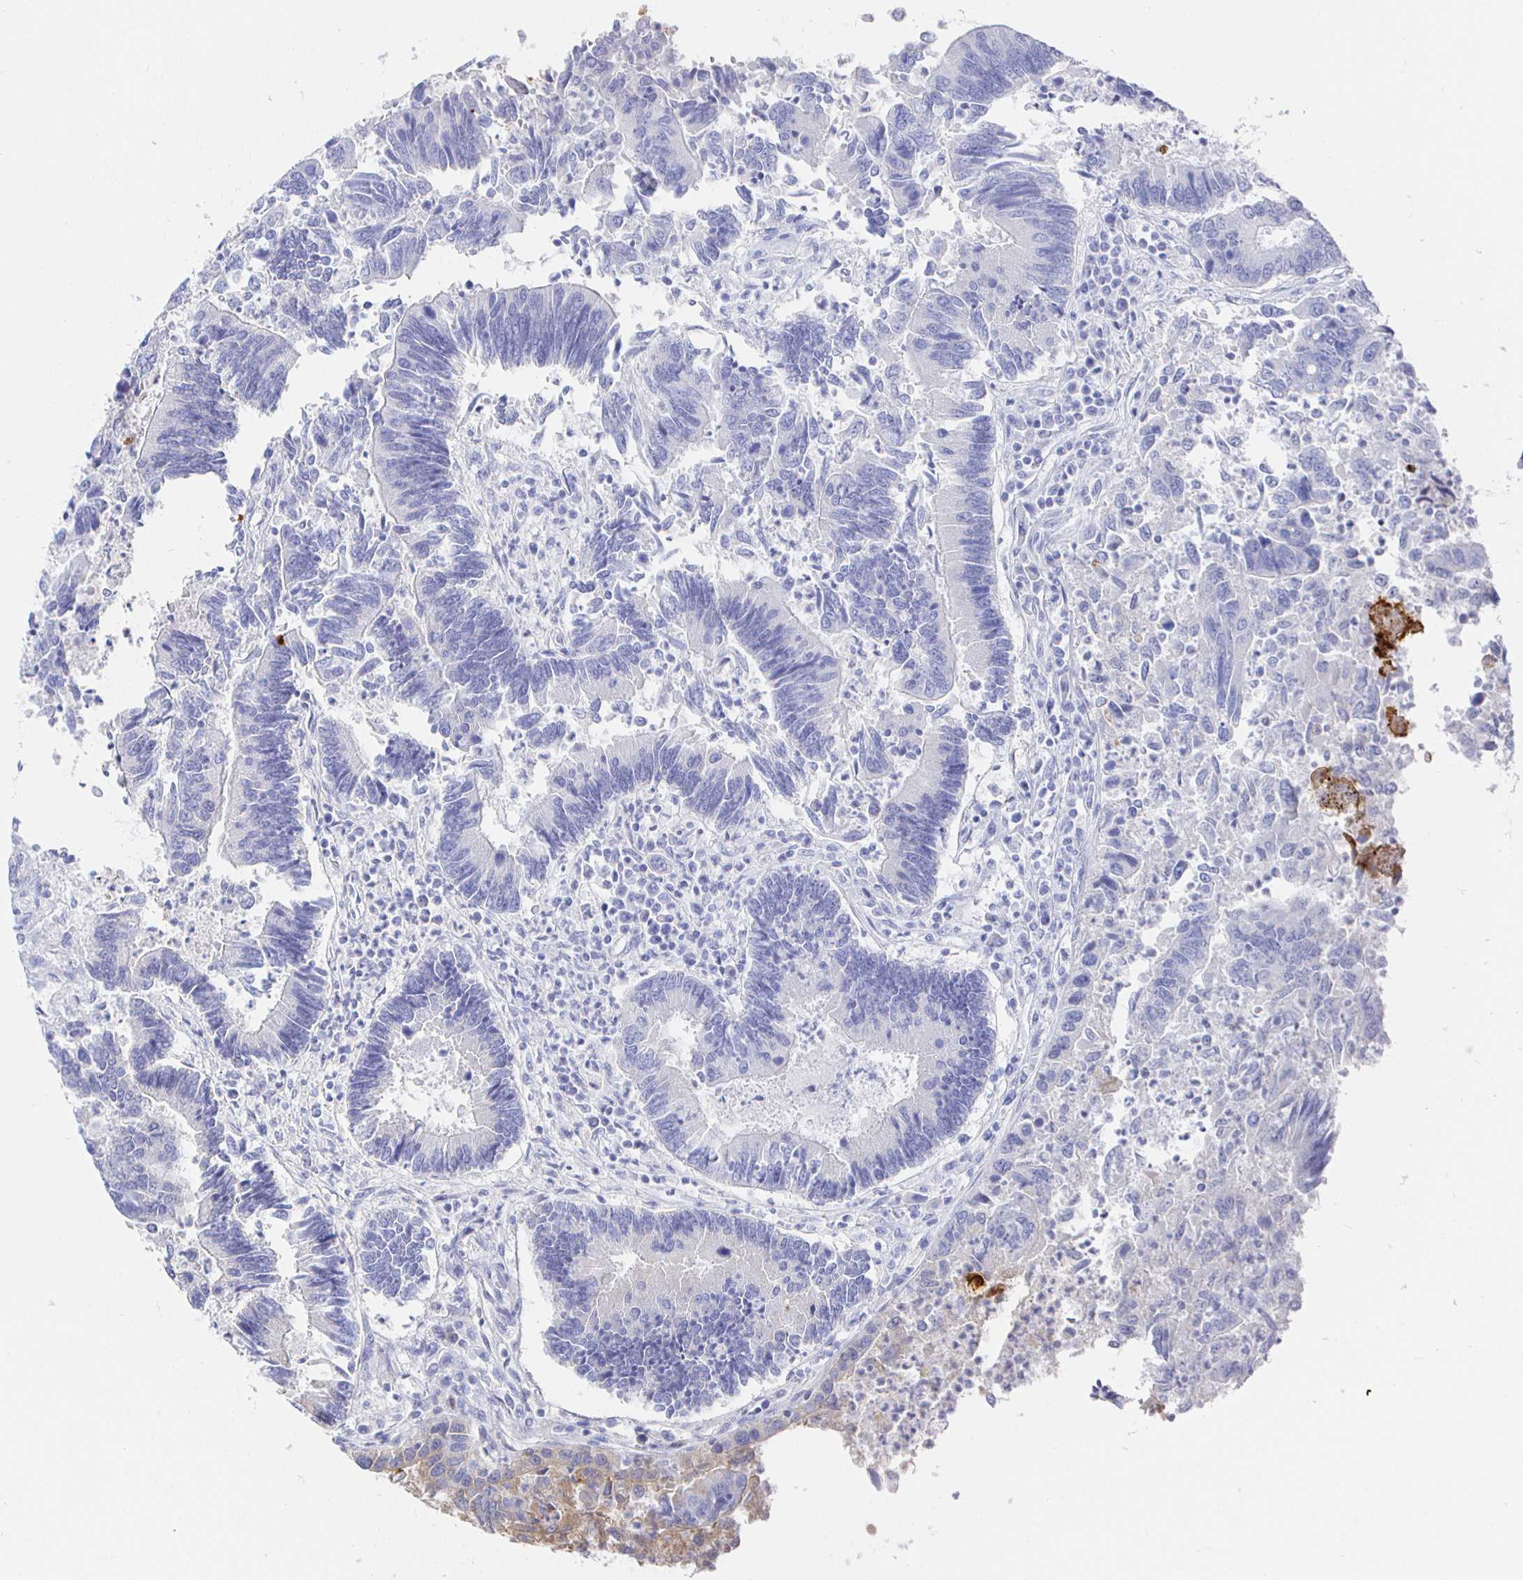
{"staining": {"intensity": "negative", "quantity": "none", "location": "none"}, "tissue": "colorectal cancer", "cell_type": "Tumor cells", "image_type": "cancer", "snomed": [{"axis": "morphology", "description": "Adenocarcinoma, NOS"}, {"axis": "topography", "description": "Colon"}], "caption": "Colorectal cancer was stained to show a protein in brown. There is no significant staining in tumor cells.", "gene": "CLCA1", "patient": {"sex": "female", "age": 67}}